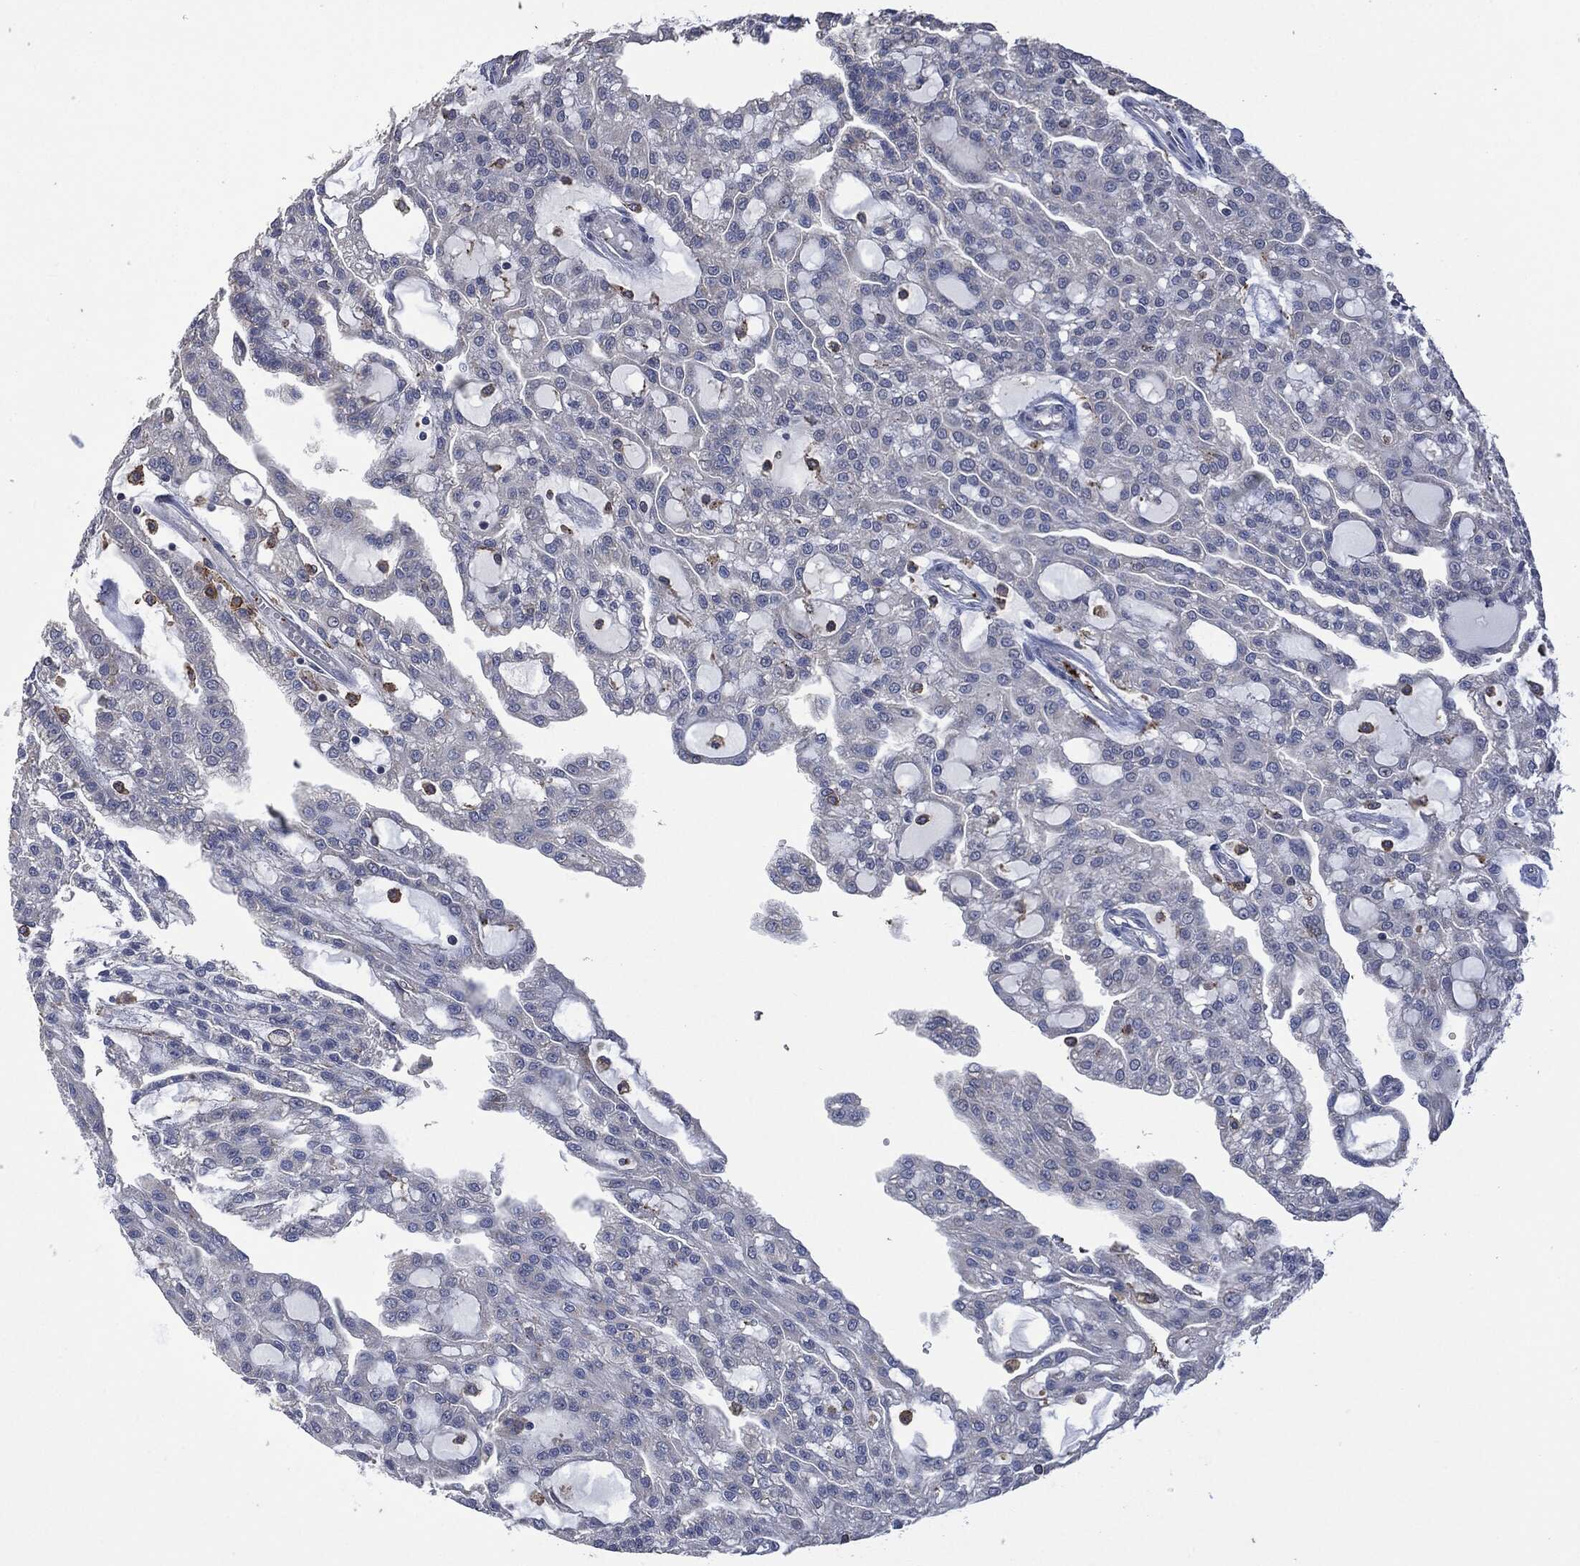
{"staining": {"intensity": "negative", "quantity": "none", "location": "none"}, "tissue": "renal cancer", "cell_type": "Tumor cells", "image_type": "cancer", "snomed": [{"axis": "morphology", "description": "Adenocarcinoma, NOS"}, {"axis": "topography", "description": "Kidney"}], "caption": "Immunohistochemistry (IHC) histopathology image of human renal adenocarcinoma stained for a protein (brown), which shows no positivity in tumor cells. (Immunohistochemistry (IHC), brightfield microscopy, high magnification).", "gene": "CD33", "patient": {"sex": "male", "age": 63}}